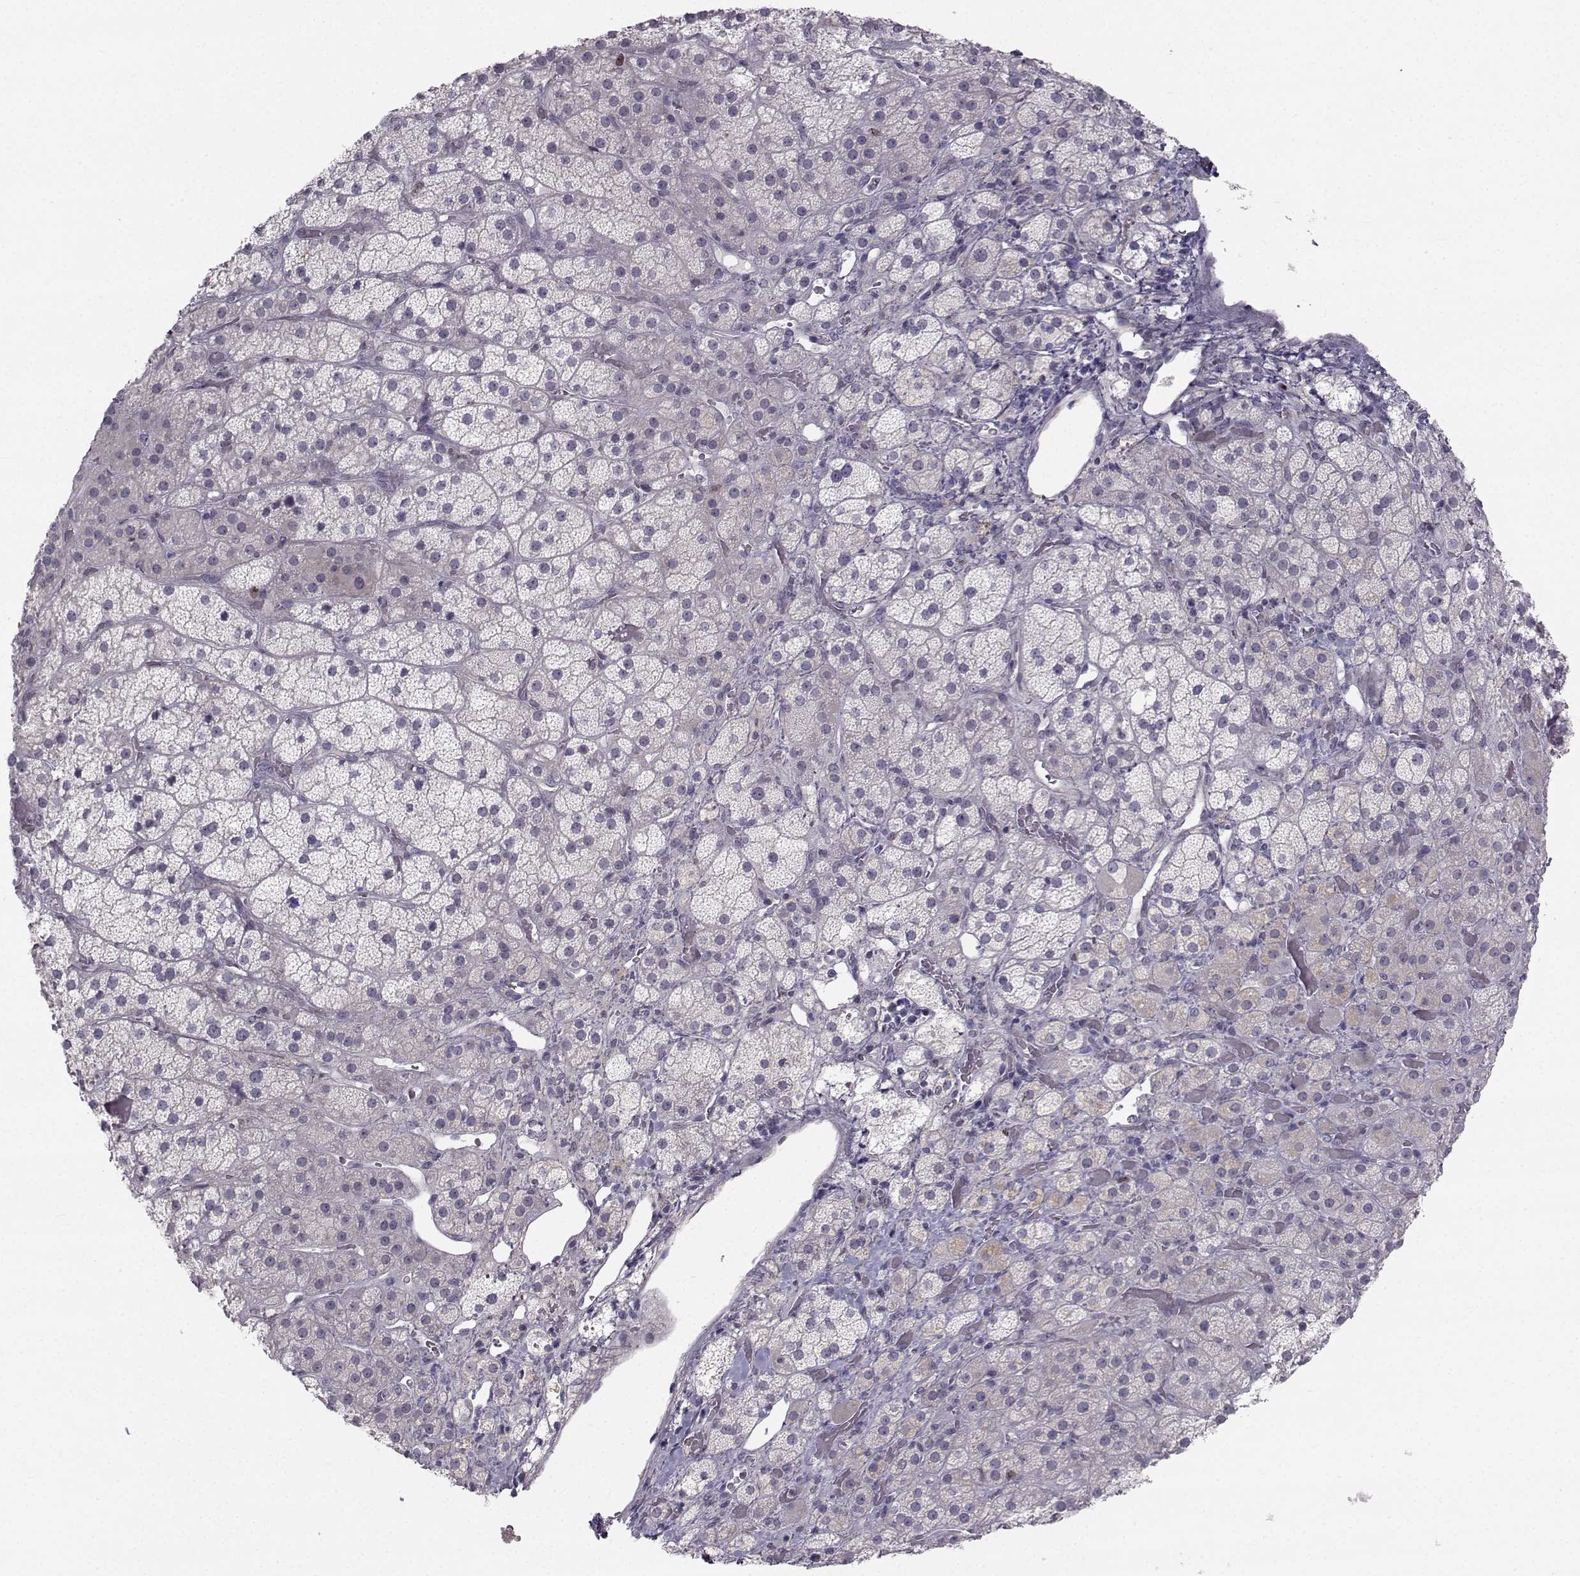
{"staining": {"intensity": "negative", "quantity": "none", "location": "none"}, "tissue": "adrenal gland", "cell_type": "Glandular cells", "image_type": "normal", "snomed": [{"axis": "morphology", "description": "Normal tissue, NOS"}, {"axis": "topography", "description": "Adrenal gland"}], "caption": "High power microscopy photomicrograph of an immunohistochemistry (IHC) micrograph of unremarkable adrenal gland, revealing no significant positivity in glandular cells.", "gene": "LRP8", "patient": {"sex": "male", "age": 57}}